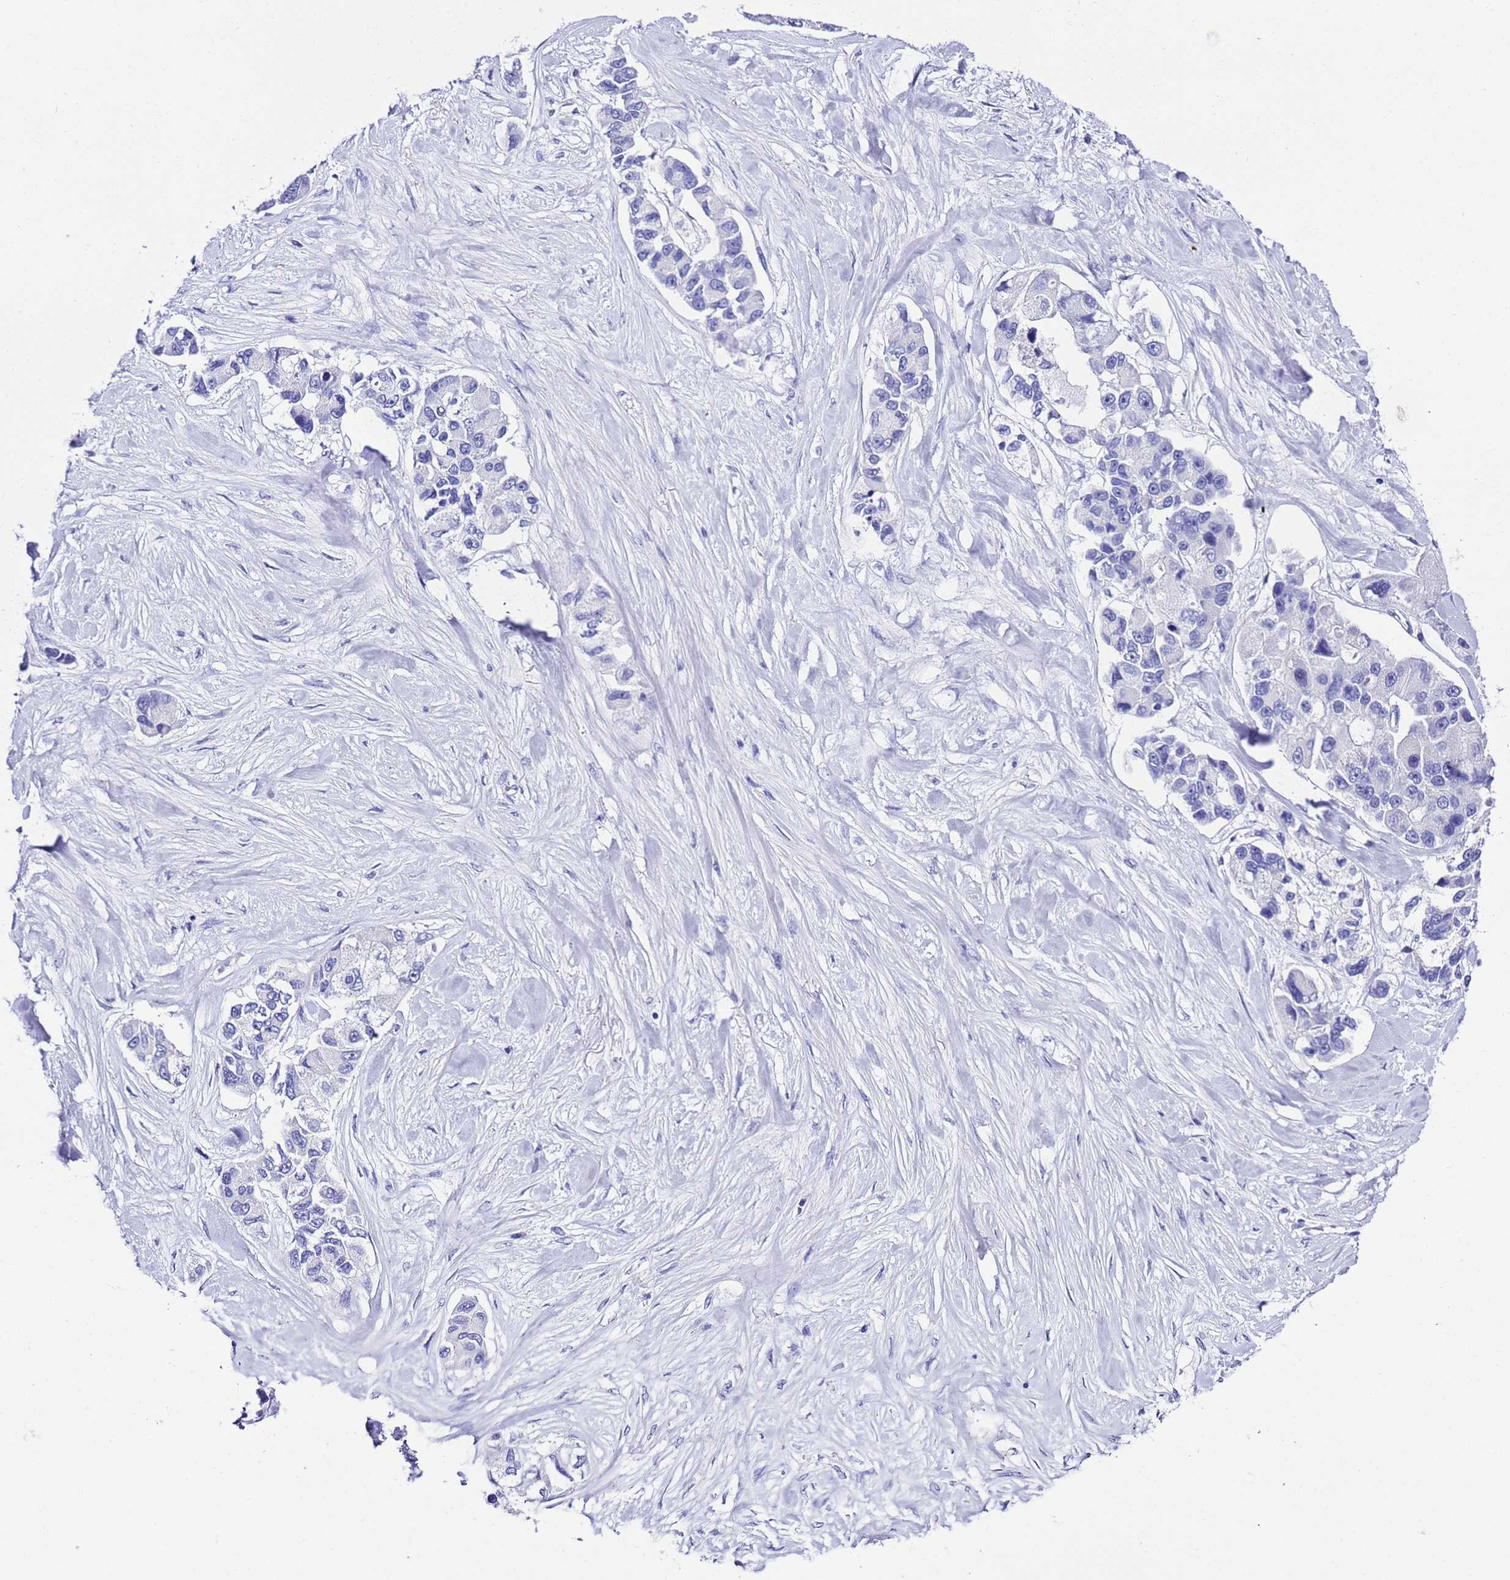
{"staining": {"intensity": "negative", "quantity": "none", "location": "none"}, "tissue": "lung cancer", "cell_type": "Tumor cells", "image_type": "cancer", "snomed": [{"axis": "morphology", "description": "Adenocarcinoma, NOS"}, {"axis": "topography", "description": "Lung"}], "caption": "An immunohistochemistry photomicrograph of lung adenocarcinoma is shown. There is no staining in tumor cells of lung adenocarcinoma.", "gene": "UGT2B10", "patient": {"sex": "female", "age": 54}}